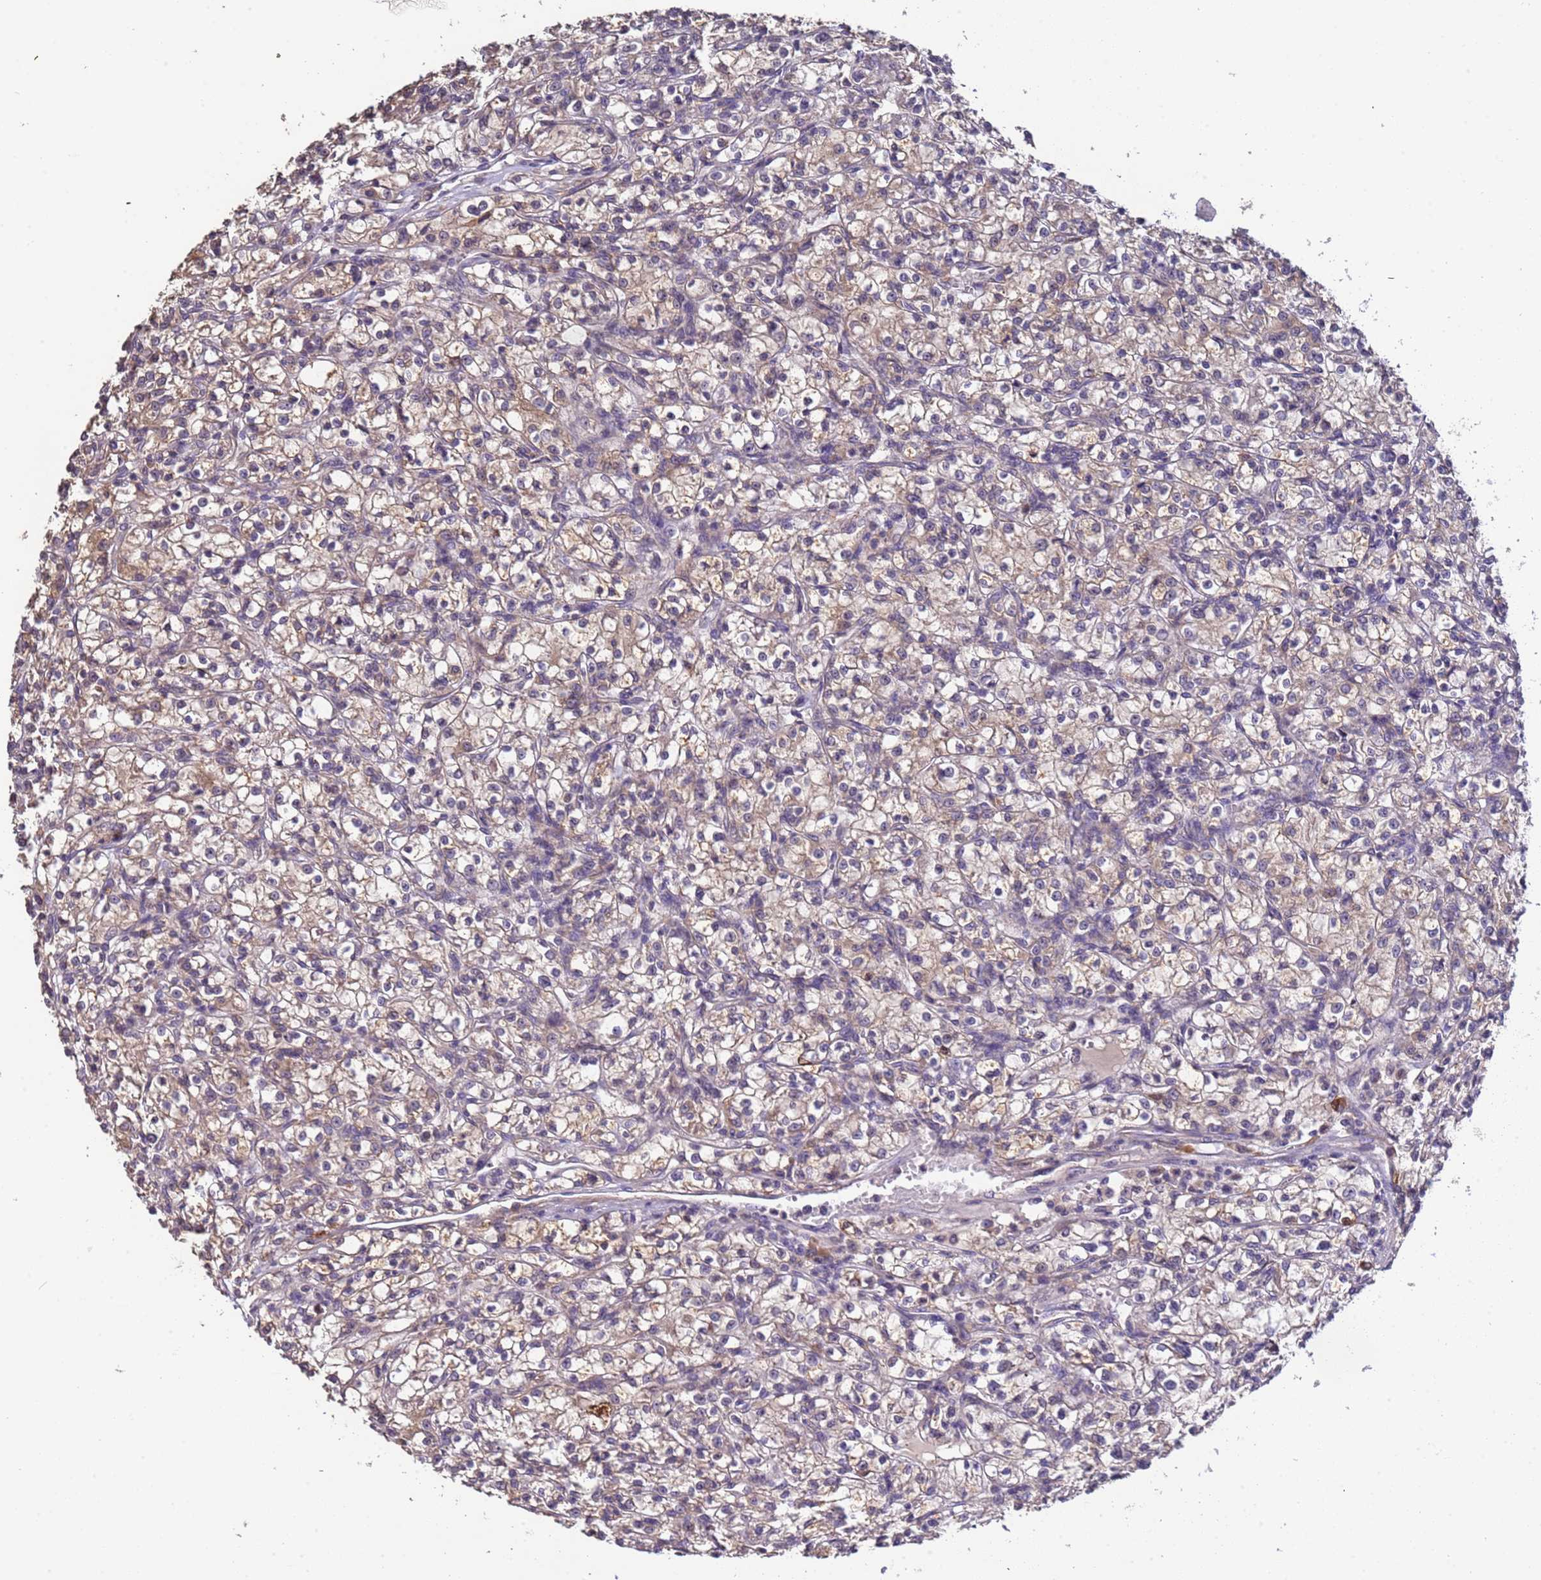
{"staining": {"intensity": "weak", "quantity": "25%-75%", "location": "cytoplasmic/membranous"}, "tissue": "renal cancer", "cell_type": "Tumor cells", "image_type": "cancer", "snomed": [{"axis": "morphology", "description": "Adenocarcinoma, NOS"}, {"axis": "topography", "description": "Kidney"}], "caption": "Human renal adenocarcinoma stained with a brown dye demonstrates weak cytoplasmic/membranous positive positivity in about 25%-75% of tumor cells.", "gene": "ELMOD2", "patient": {"sex": "female", "age": 59}}